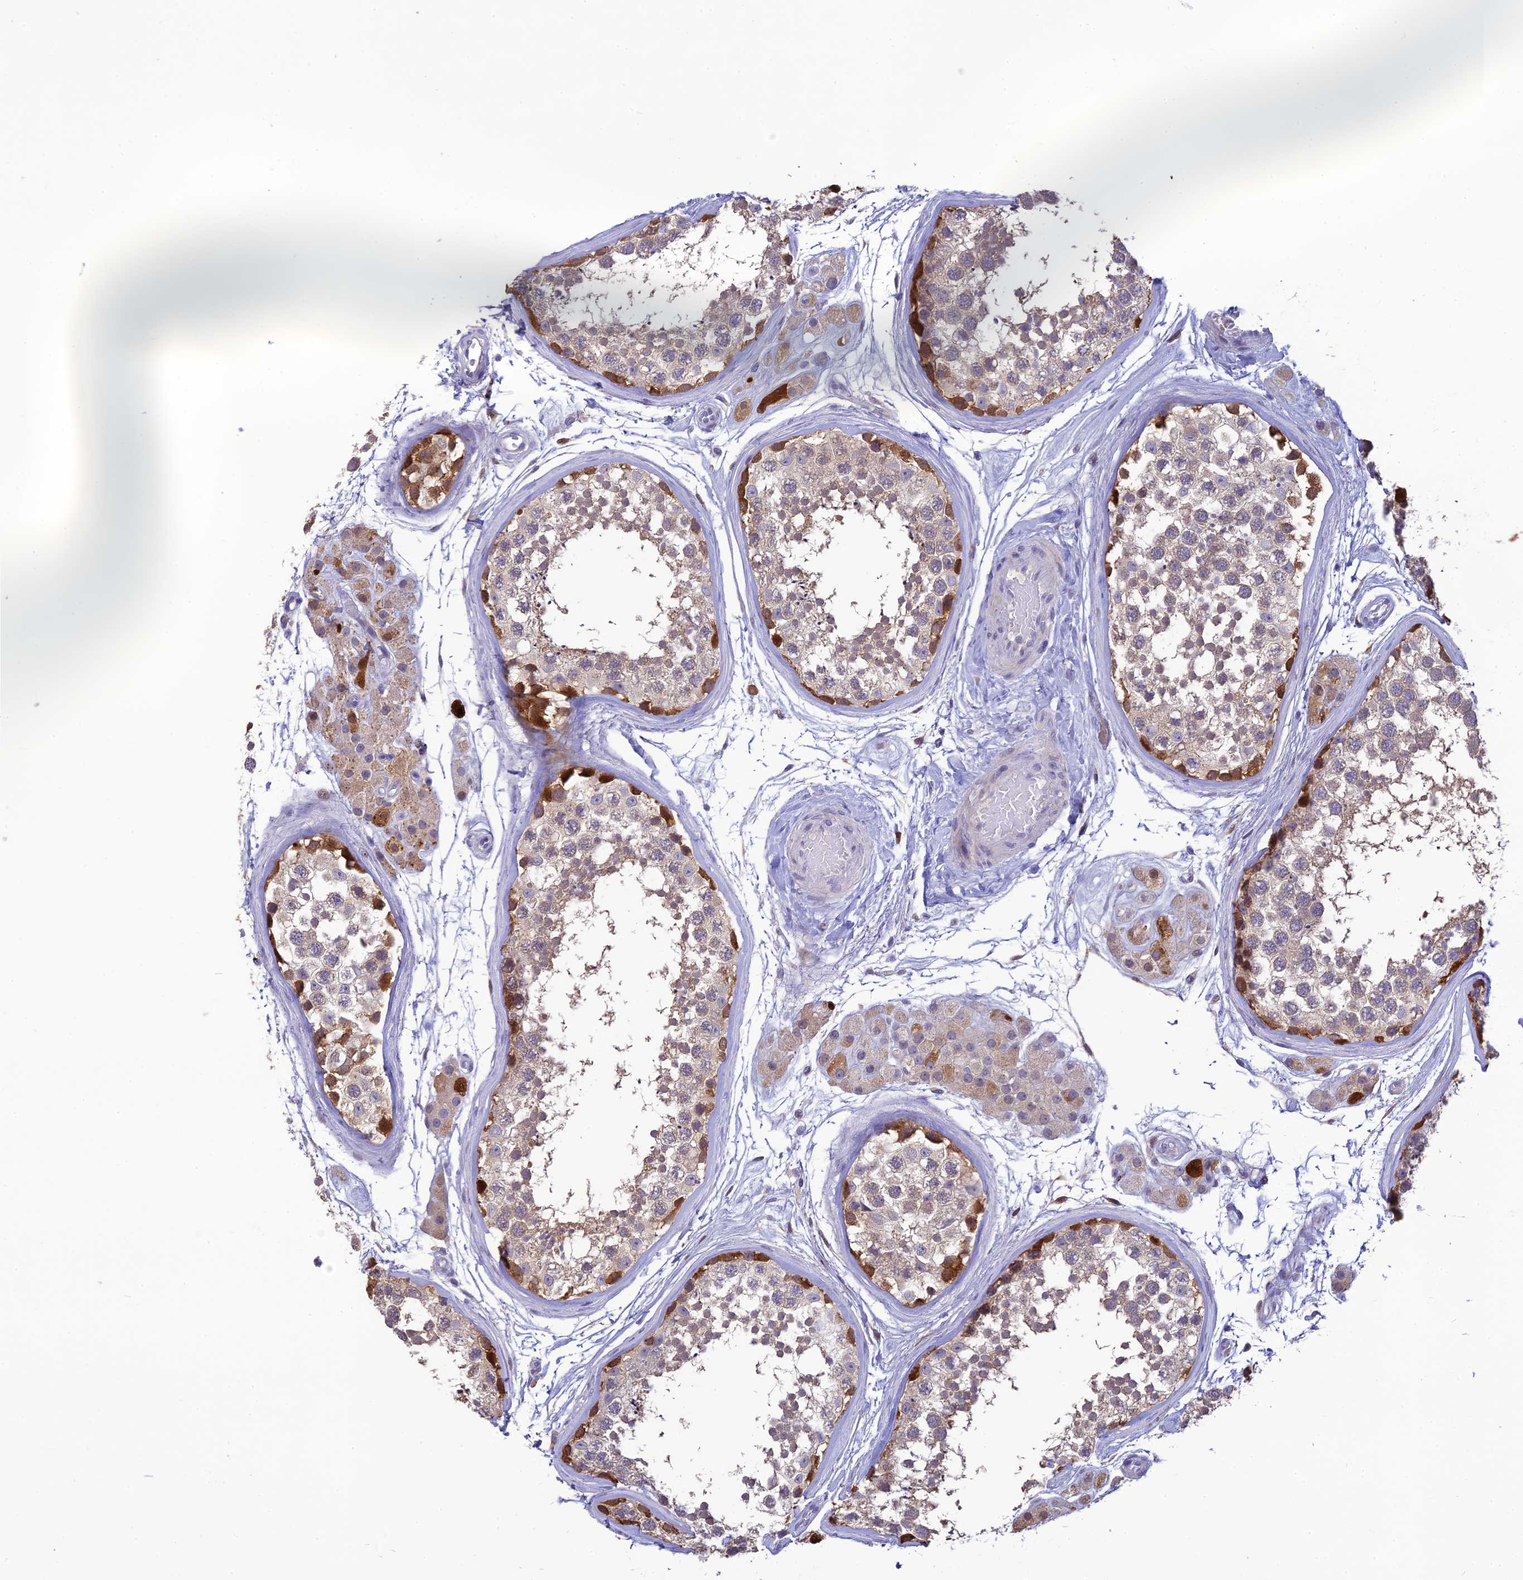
{"staining": {"intensity": "strong", "quantity": "<25%", "location": "cytoplasmic/membranous"}, "tissue": "testis", "cell_type": "Cells in seminiferous ducts", "image_type": "normal", "snomed": [{"axis": "morphology", "description": "Normal tissue, NOS"}, {"axis": "topography", "description": "Testis"}], "caption": "A brown stain labels strong cytoplasmic/membranous staining of a protein in cells in seminiferous ducts of benign testis.", "gene": "XPO7", "patient": {"sex": "male", "age": 56}}